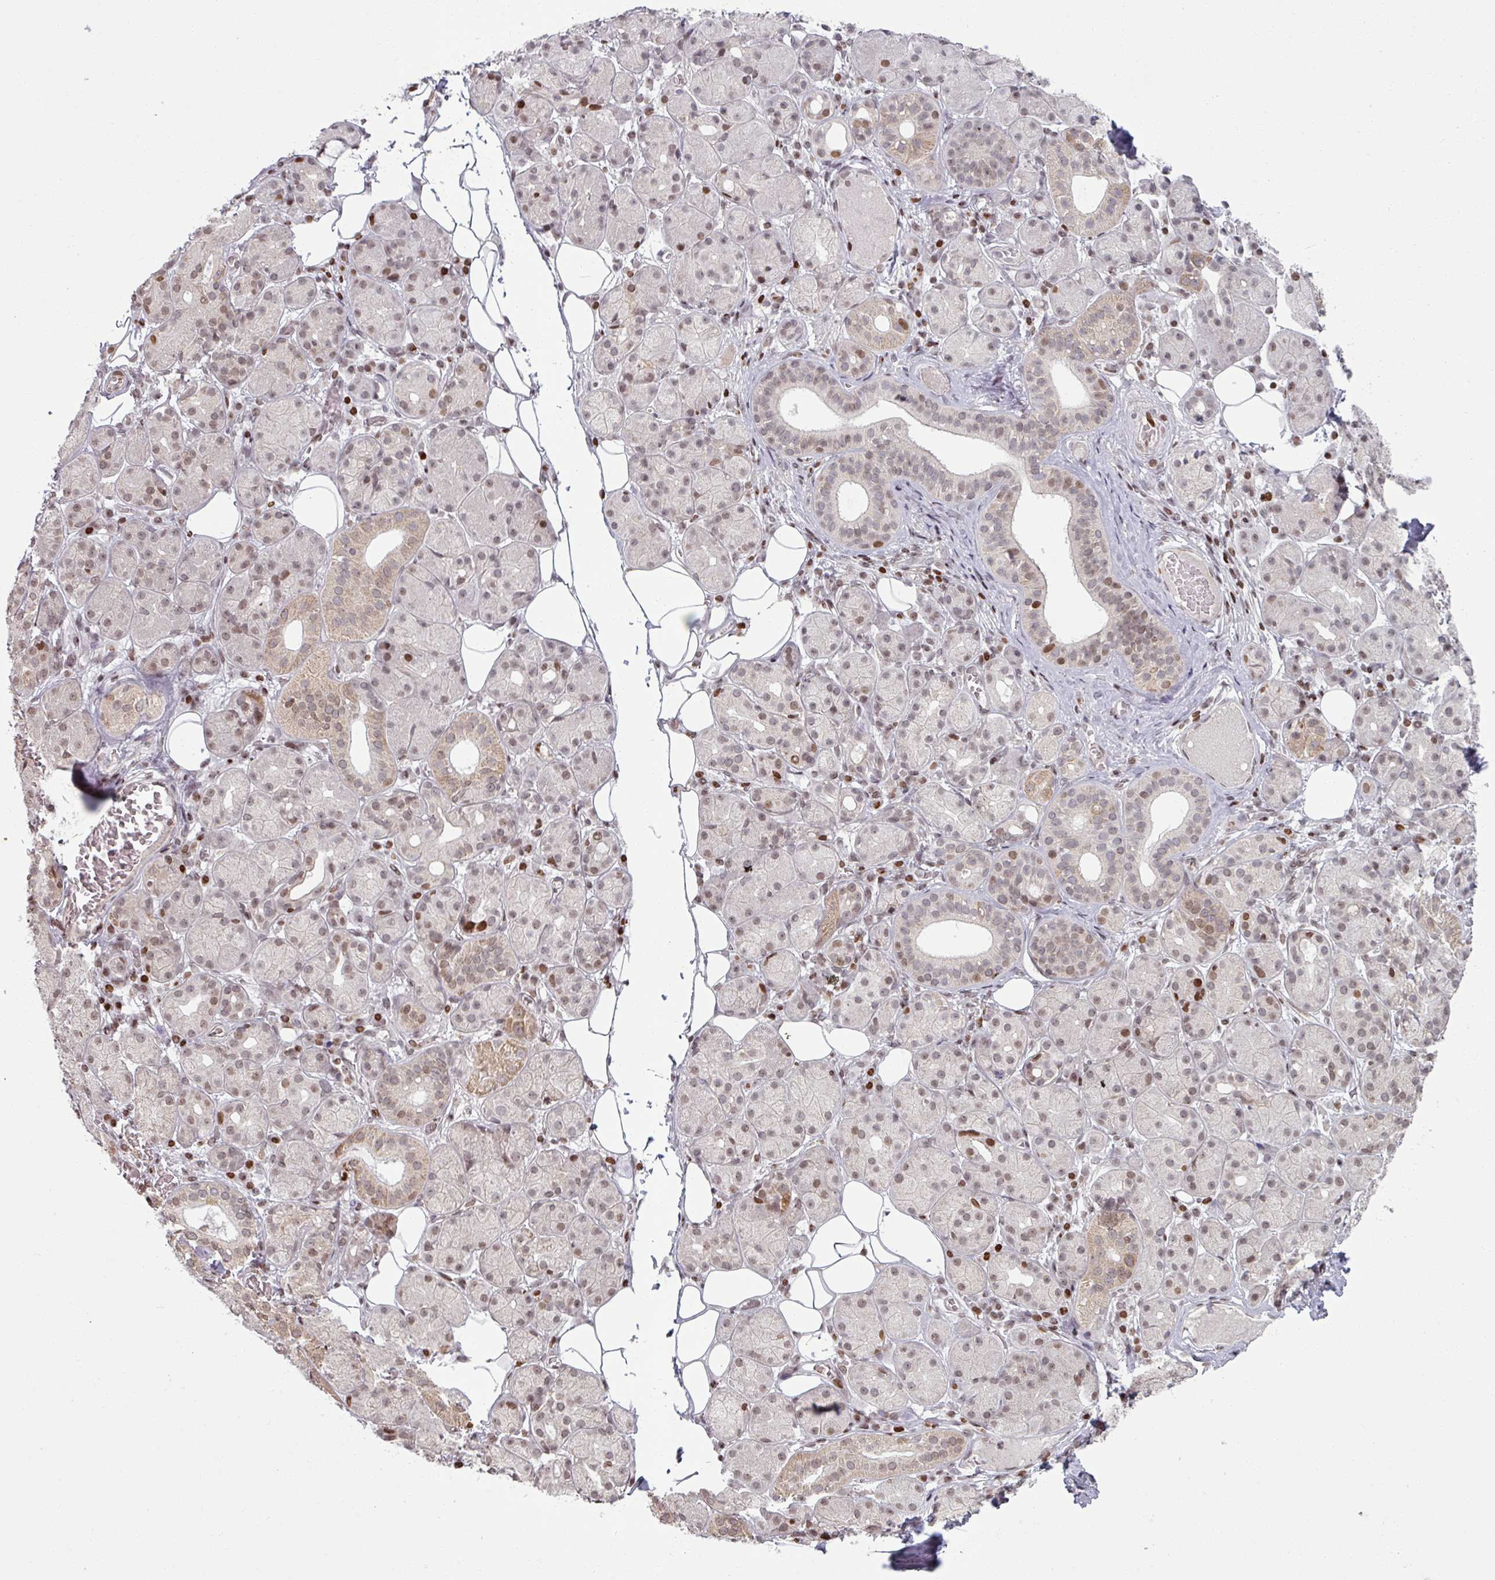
{"staining": {"intensity": "weak", "quantity": ">75%", "location": "nuclear"}, "tissue": "salivary gland", "cell_type": "Glandular cells", "image_type": "normal", "snomed": [{"axis": "morphology", "description": "Squamous cell carcinoma, NOS"}, {"axis": "topography", "description": "Skin"}, {"axis": "topography", "description": "Head-Neck"}], "caption": "The image reveals immunohistochemical staining of unremarkable salivary gland. There is weak nuclear staining is identified in about >75% of glandular cells.", "gene": "NCOR1", "patient": {"sex": "male", "age": 80}}